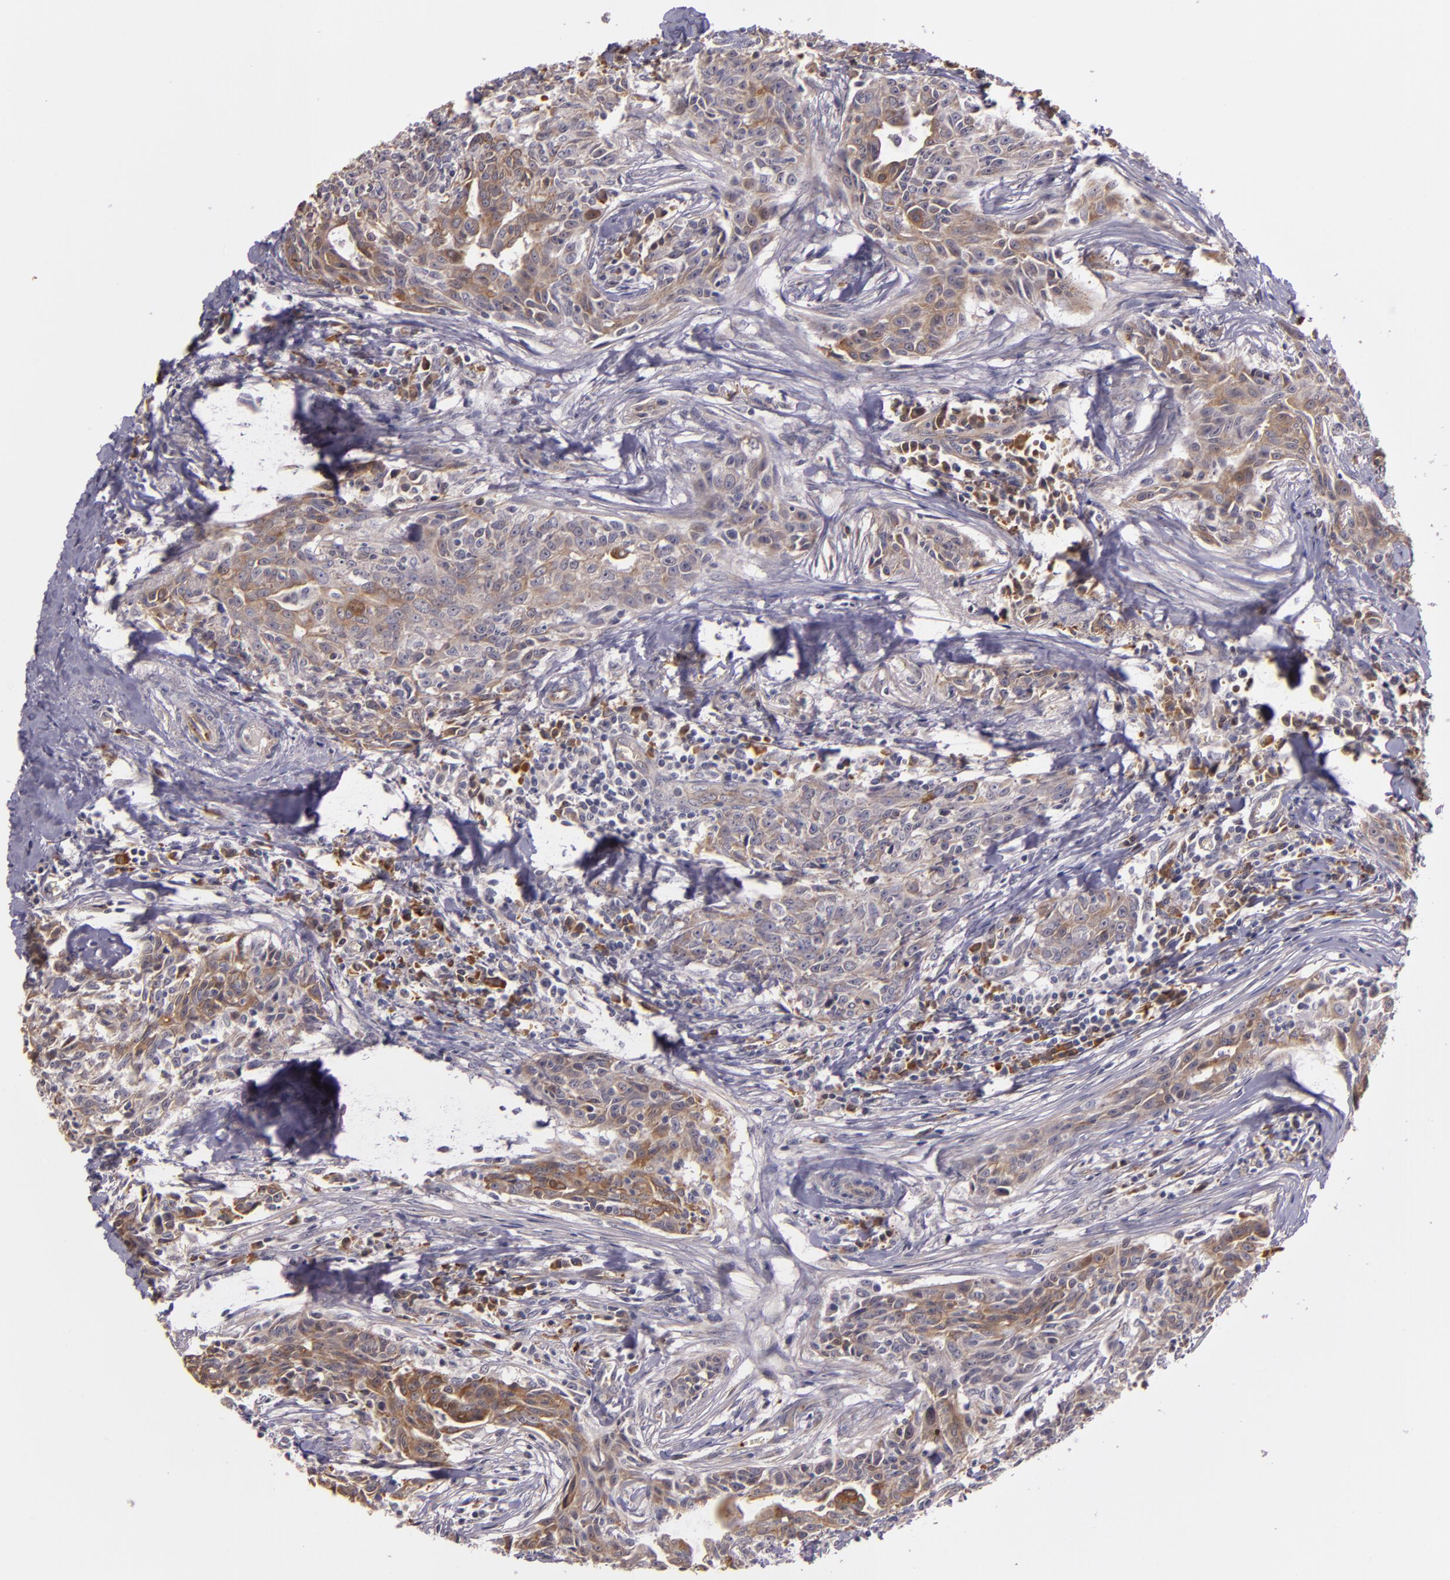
{"staining": {"intensity": "moderate", "quantity": "25%-75%", "location": "cytoplasmic/membranous"}, "tissue": "breast cancer", "cell_type": "Tumor cells", "image_type": "cancer", "snomed": [{"axis": "morphology", "description": "Duct carcinoma"}, {"axis": "topography", "description": "Breast"}], "caption": "Human breast invasive ductal carcinoma stained with a protein marker reveals moderate staining in tumor cells.", "gene": "SYTL4", "patient": {"sex": "female", "age": 50}}